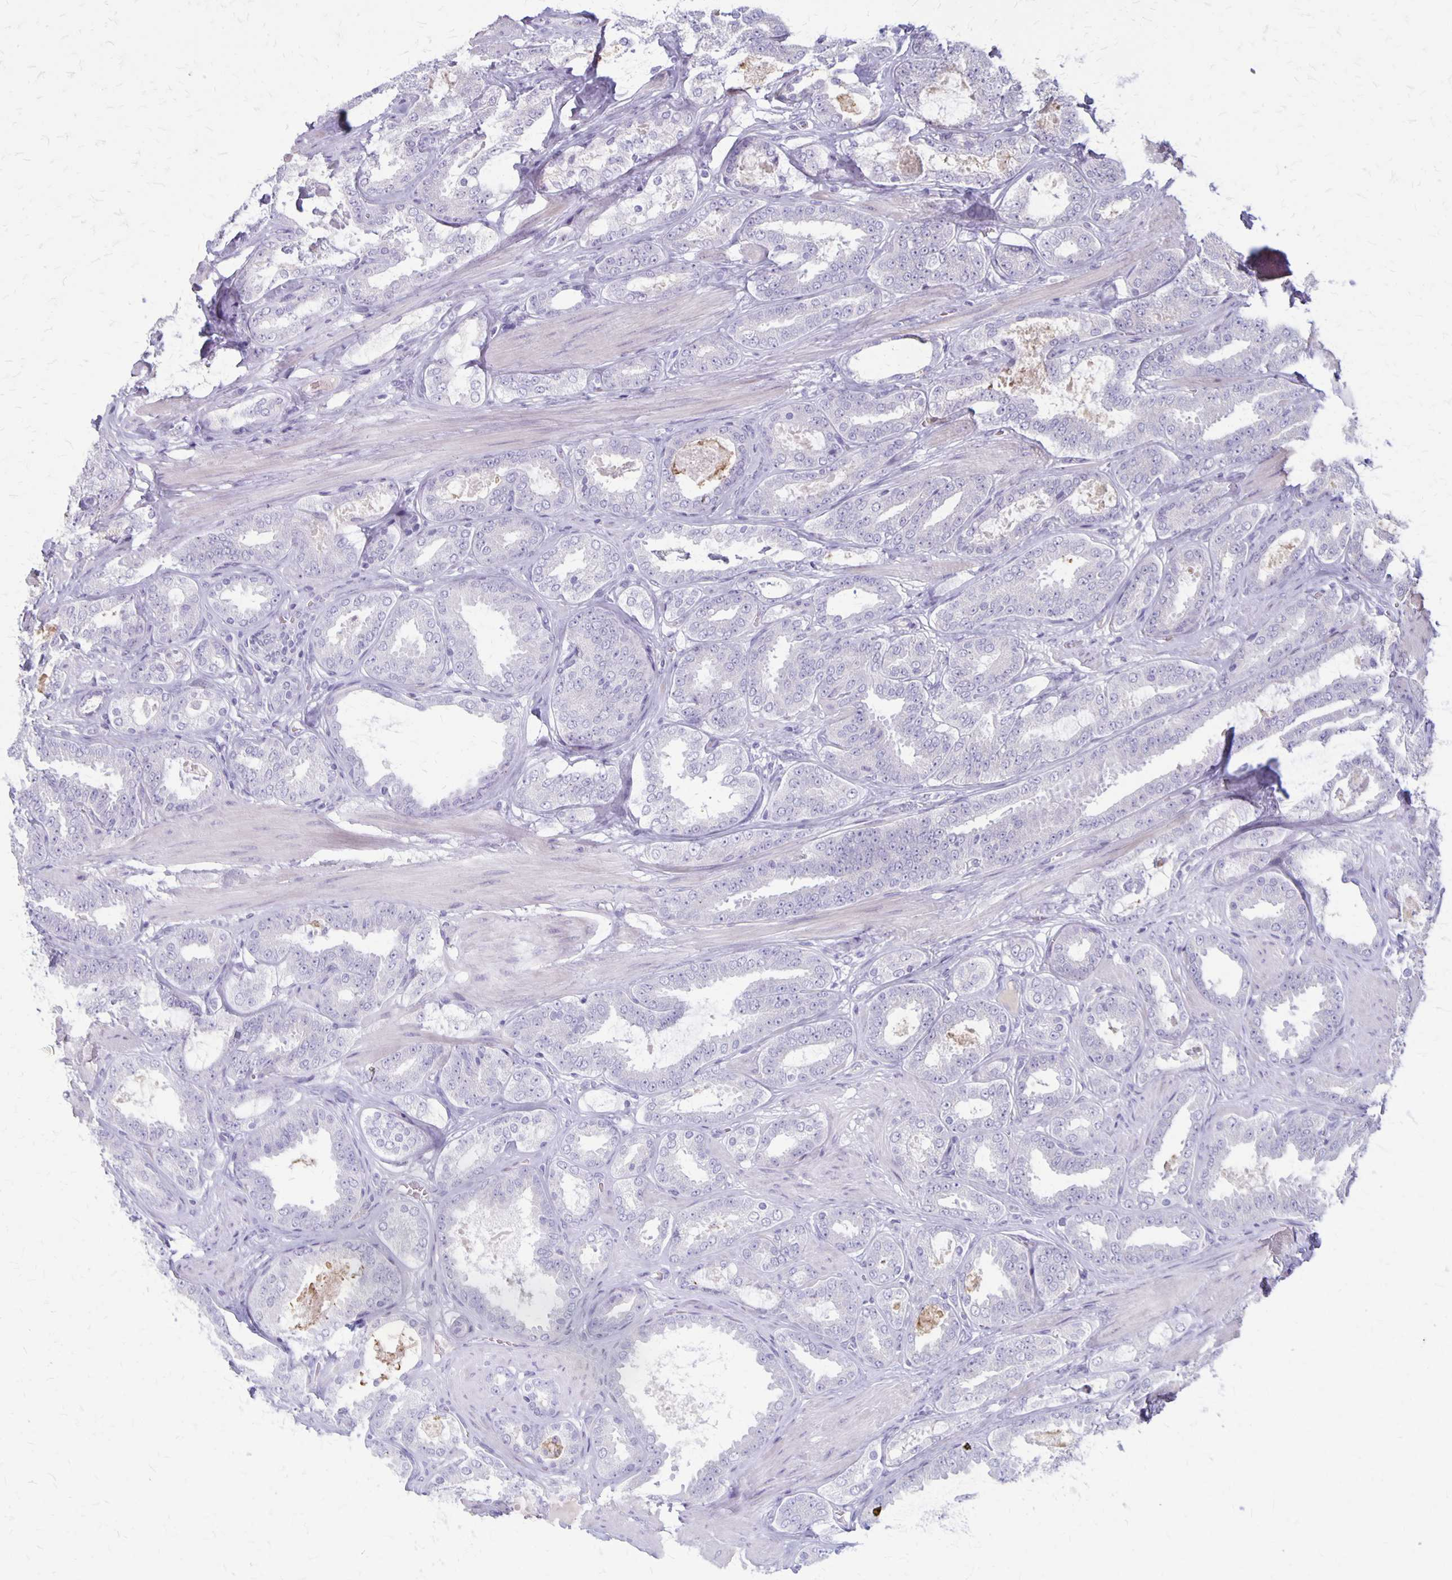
{"staining": {"intensity": "negative", "quantity": "none", "location": "none"}, "tissue": "prostate cancer", "cell_type": "Tumor cells", "image_type": "cancer", "snomed": [{"axis": "morphology", "description": "Adenocarcinoma, High grade"}, {"axis": "topography", "description": "Prostate"}], "caption": "Image shows no significant protein positivity in tumor cells of prostate high-grade adenocarcinoma.", "gene": "SEPTIN5", "patient": {"sex": "male", "age": 63}}